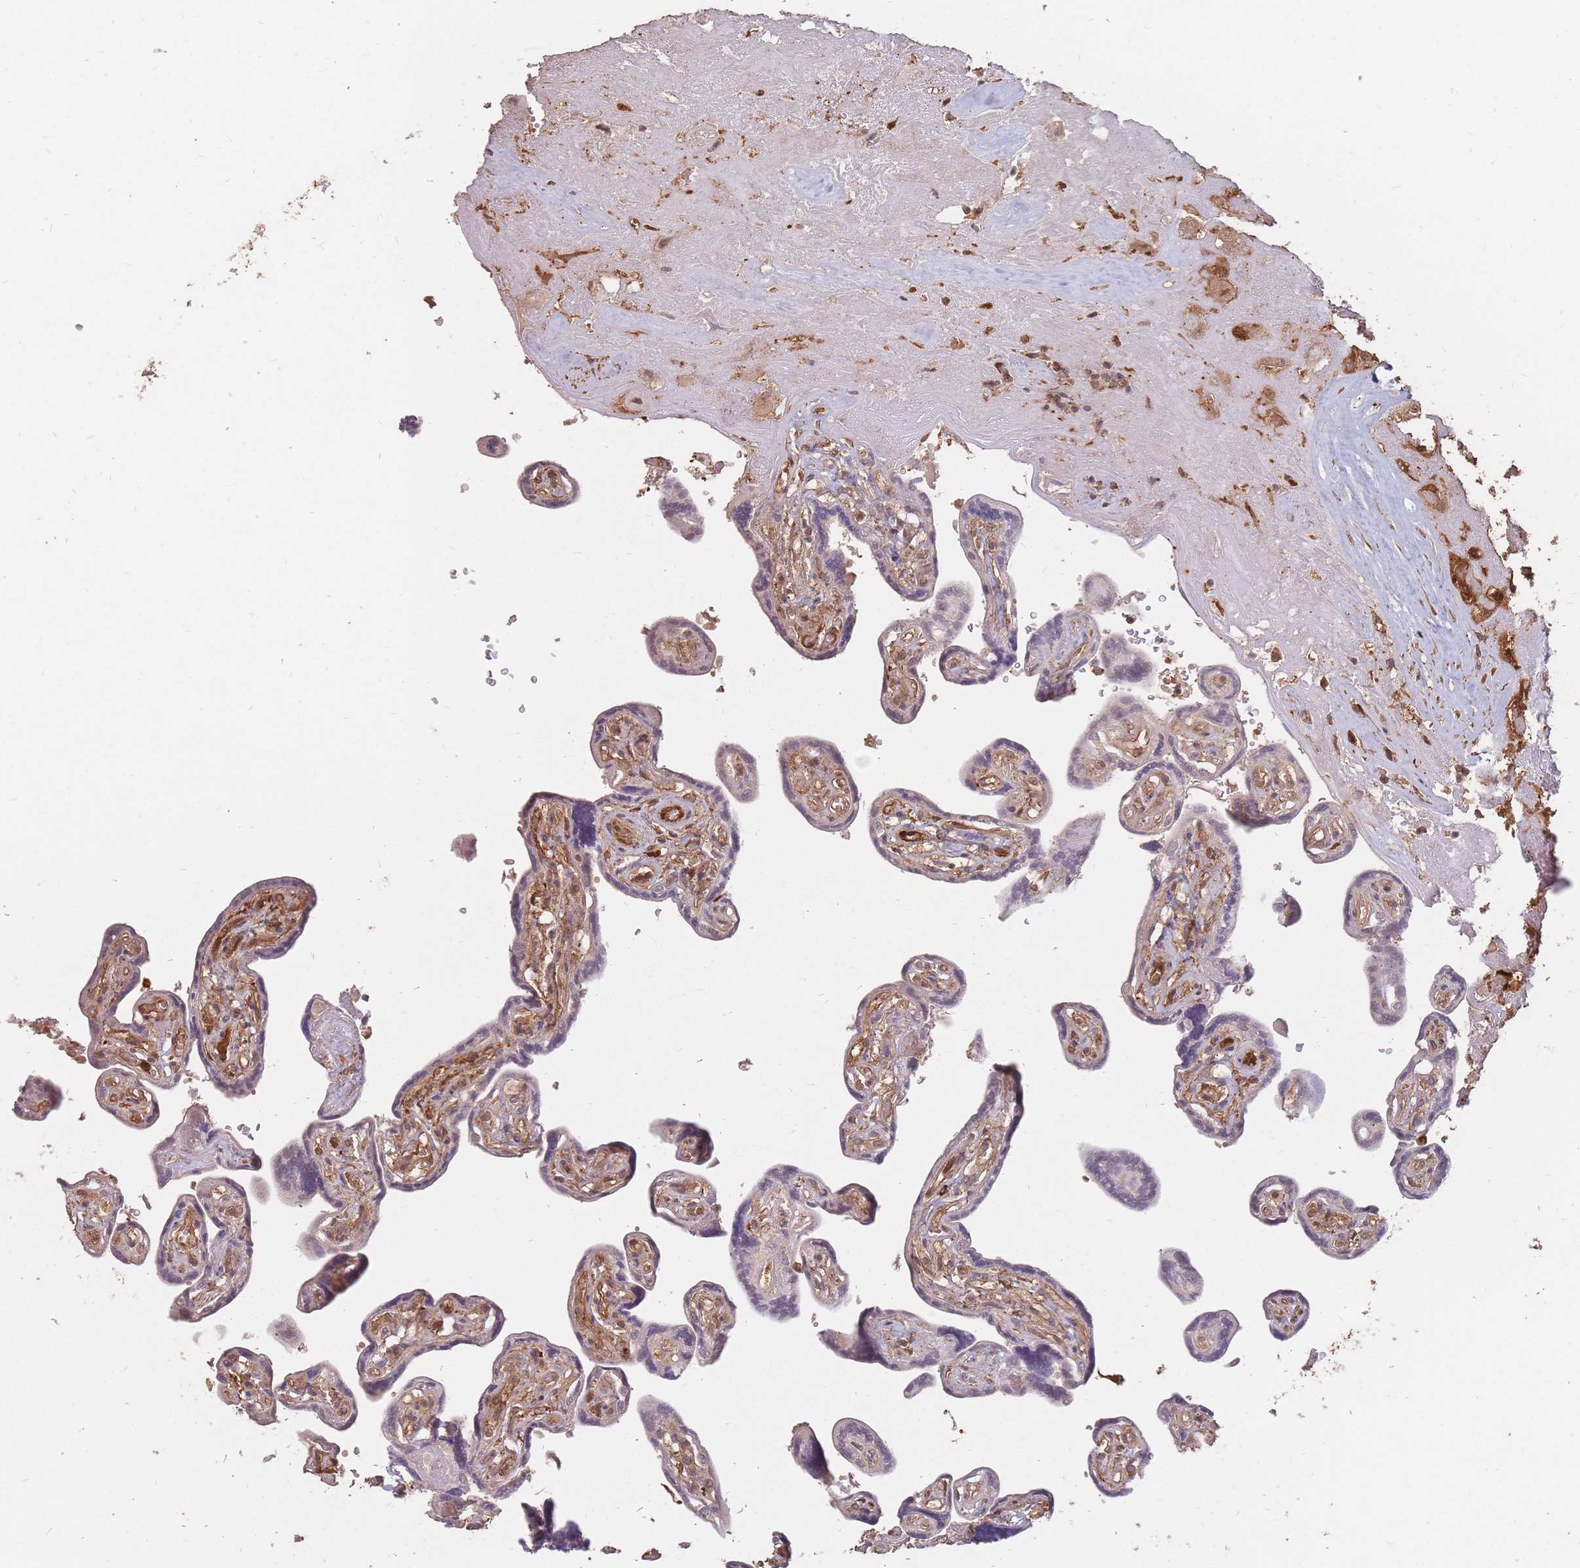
{"staining": {"intensity": "strong", "quantity": ">75%", "location": "cytoplasmic/membranous"}, "tissue": "placenta", "cell_type": "Decidual cells", "image_type": "normal", "snomed": [{"axis": "morphology", "description": "Normal tissue, NOS"}, {"axis": "topography", "description": "Placenta"}], "caption": "Placenta stained for a protein (brown) displays strong cytoplasmic/membranous positive staining in approximately >75% of decidual cells.", "gene": "PLS3", "patient": {"sex": "female", "age": 32}}